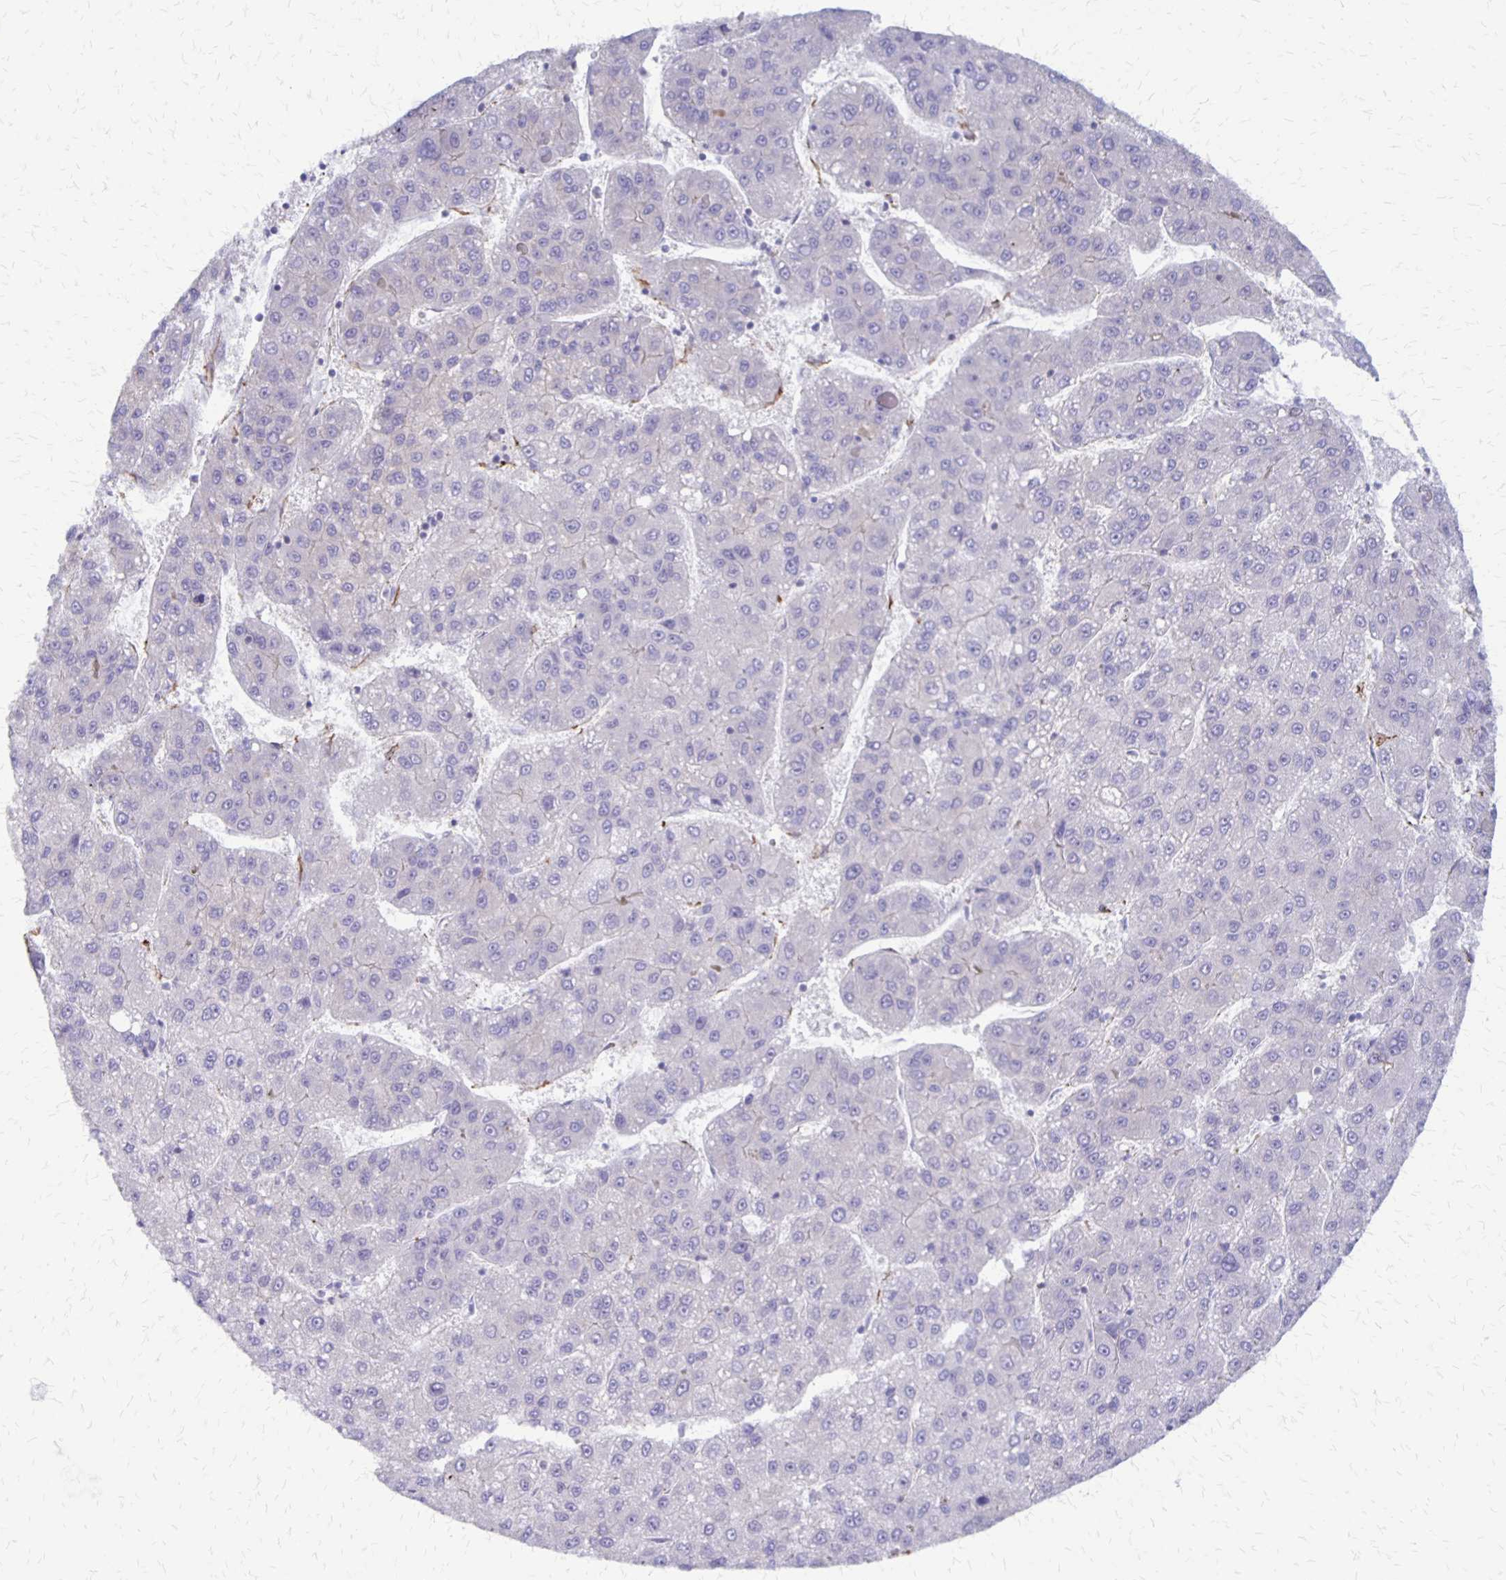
{"staining": {"intensity": "negative", "quantity": "none", "location": "none"}, "tissue": "liver cancer", "cell_type": "Tumor cells", "image_type": "cancer", "snomed": [{"axis": "morphology", "description": "Carcinoma, Hepatocellular, NOS"}, {"axis": "topography", "description": "Liver"}], "caption": "Image shows no significant protein positivity in tumor cells of liver cancer.", "gene": "SEPTIN5", "patient": {"sex": "female", "age": 82}}